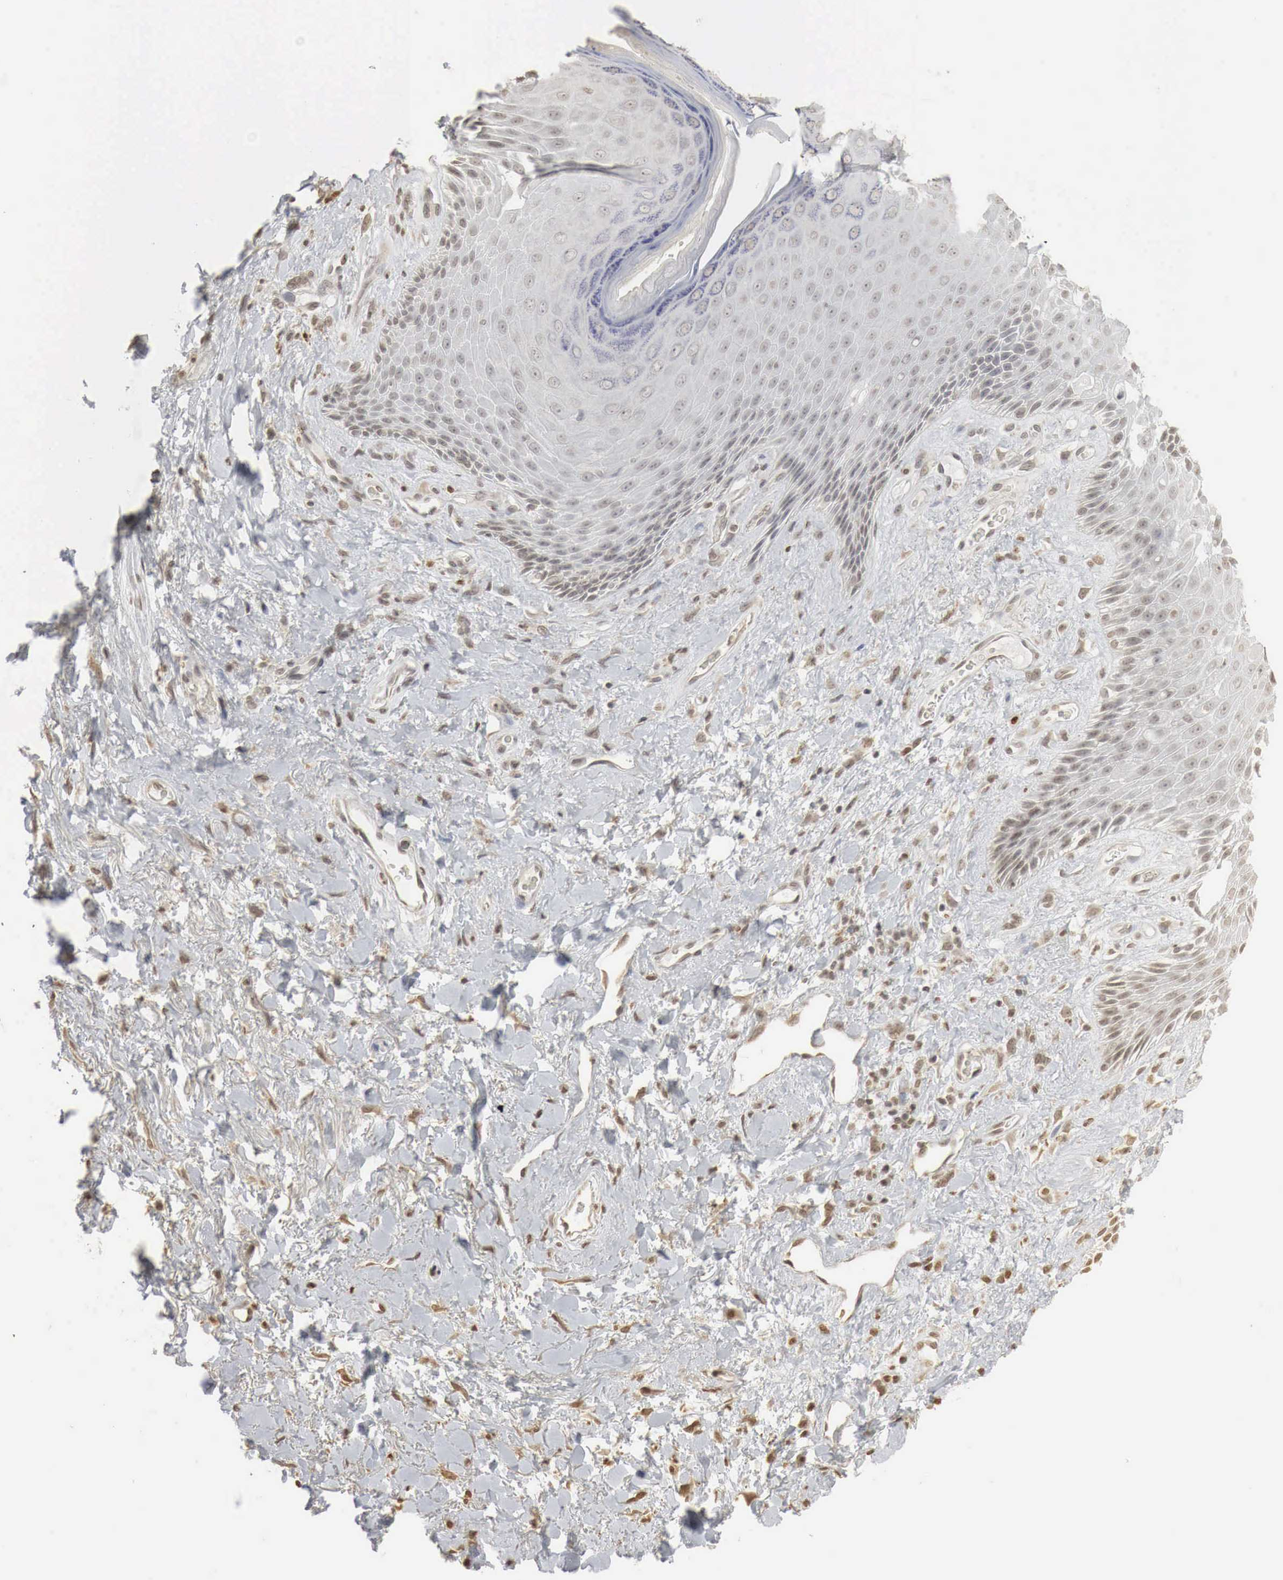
{"staining": {"intensity": "moderate", "quantity": "25%-75%", "location": "nuclear"}, "tissue": "skin", "cell_type": "Epidermal cells", "image_type": "normal", "snomed": [{"axis": "morphology", "description": "Normal tissue, NOS"}, {"axis": "topography", "description": "Anal"}], "caption": "The micrograph shows immunohistochemical staining of unremarkable skin. There is moderate nuclear positivity is seen in approximately 25%-75% of epidermal cells. The staining was performed using DAB (3,3'-diaminobenzidine) to visualize the protein expression in brown, while the nuclei were stained in blue with hematoxylin (Magnification: 20x).", "gene": "ERBB4", "patient": {"sex": "male", "age": 78}}